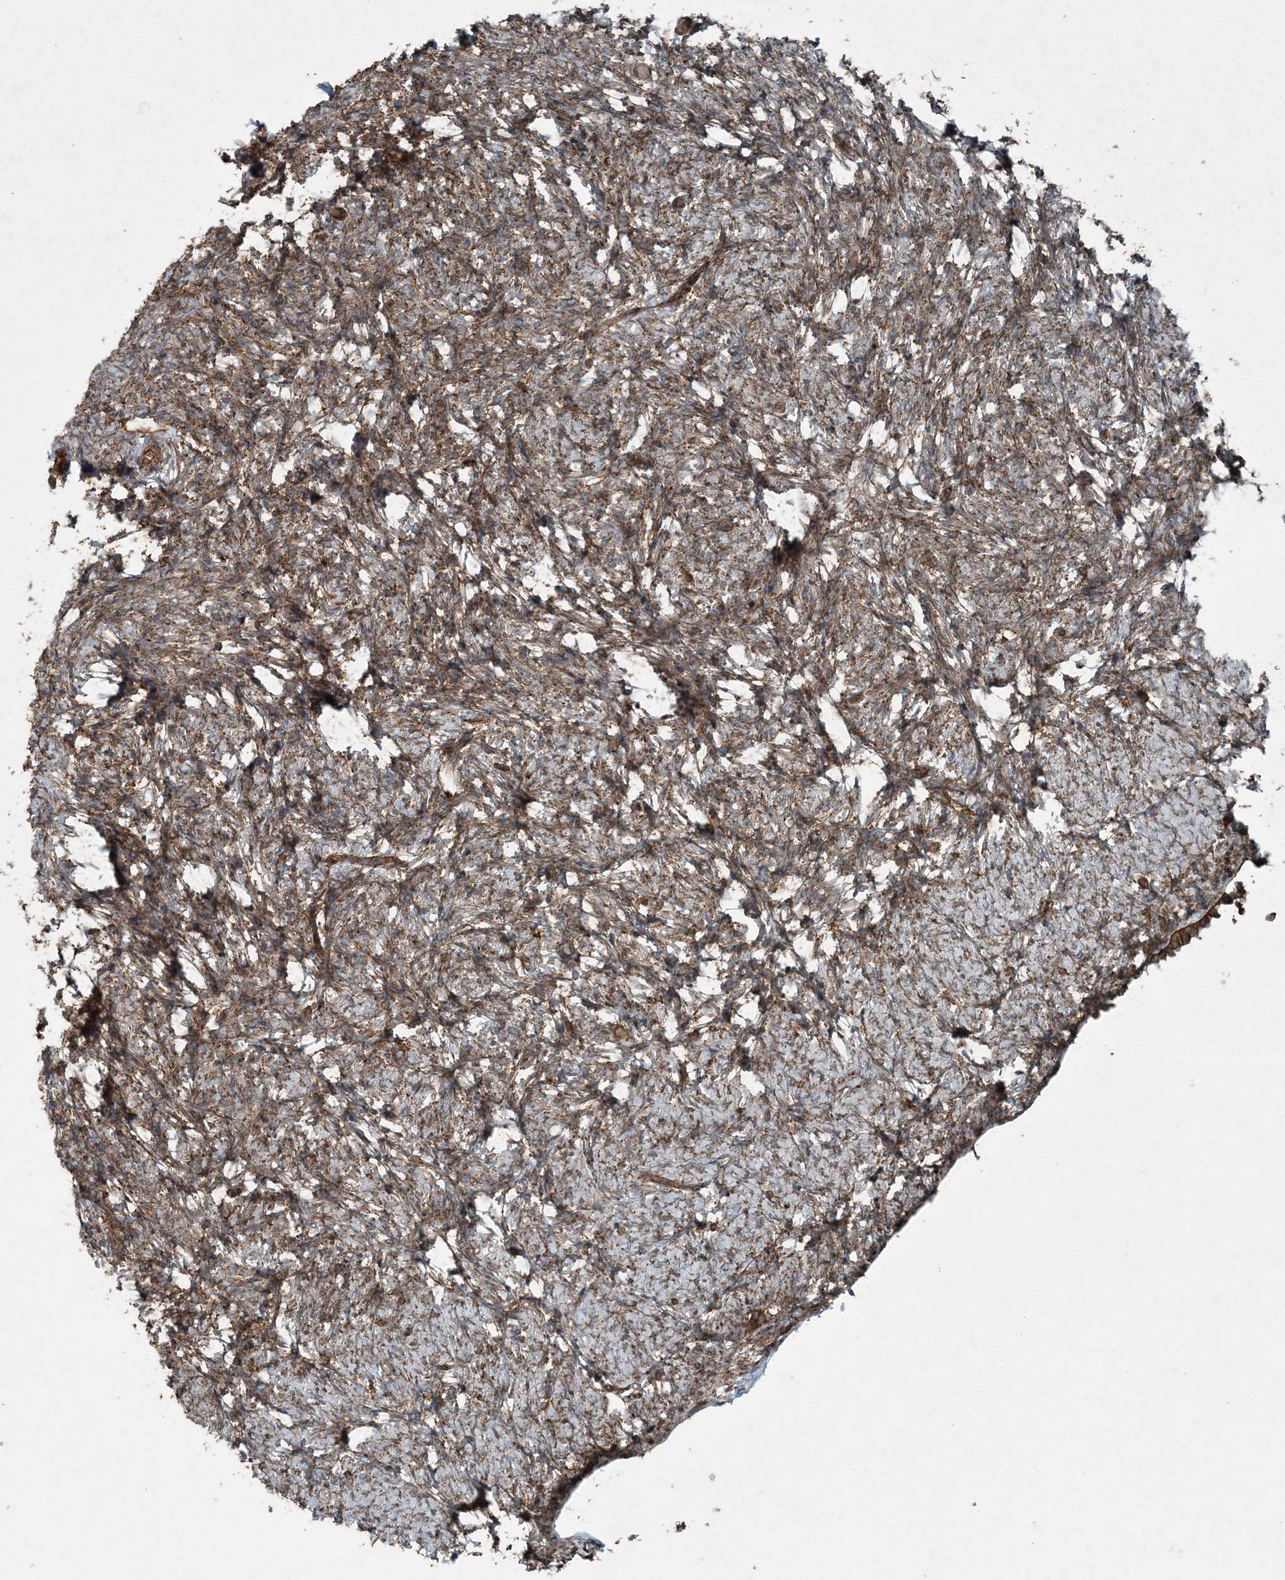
{"staining": {"intensity": "strong", "quantity": ">75%", "location": "cytoplasmic/membranous"}, "tissue": "ovary", "cell_type": "Follicle cells", "image_type": "normal", "snomed": [{"axis": "morphology", "description": "Normal tissue, NOS"}, {"axis": "topography", "description": "Ovary"}], "caption": "Immunohistochemistry image of benign ovary: human ovary stained using immunohistochemistry shows high levels of strong protein expression localized specifically in the cytoplasmic/membranous of follicle cells, appearing as a cytoplasmic/membranous brown color.", "gene": "COPS7B", "patient": {"sex": "female", "age": 60}}